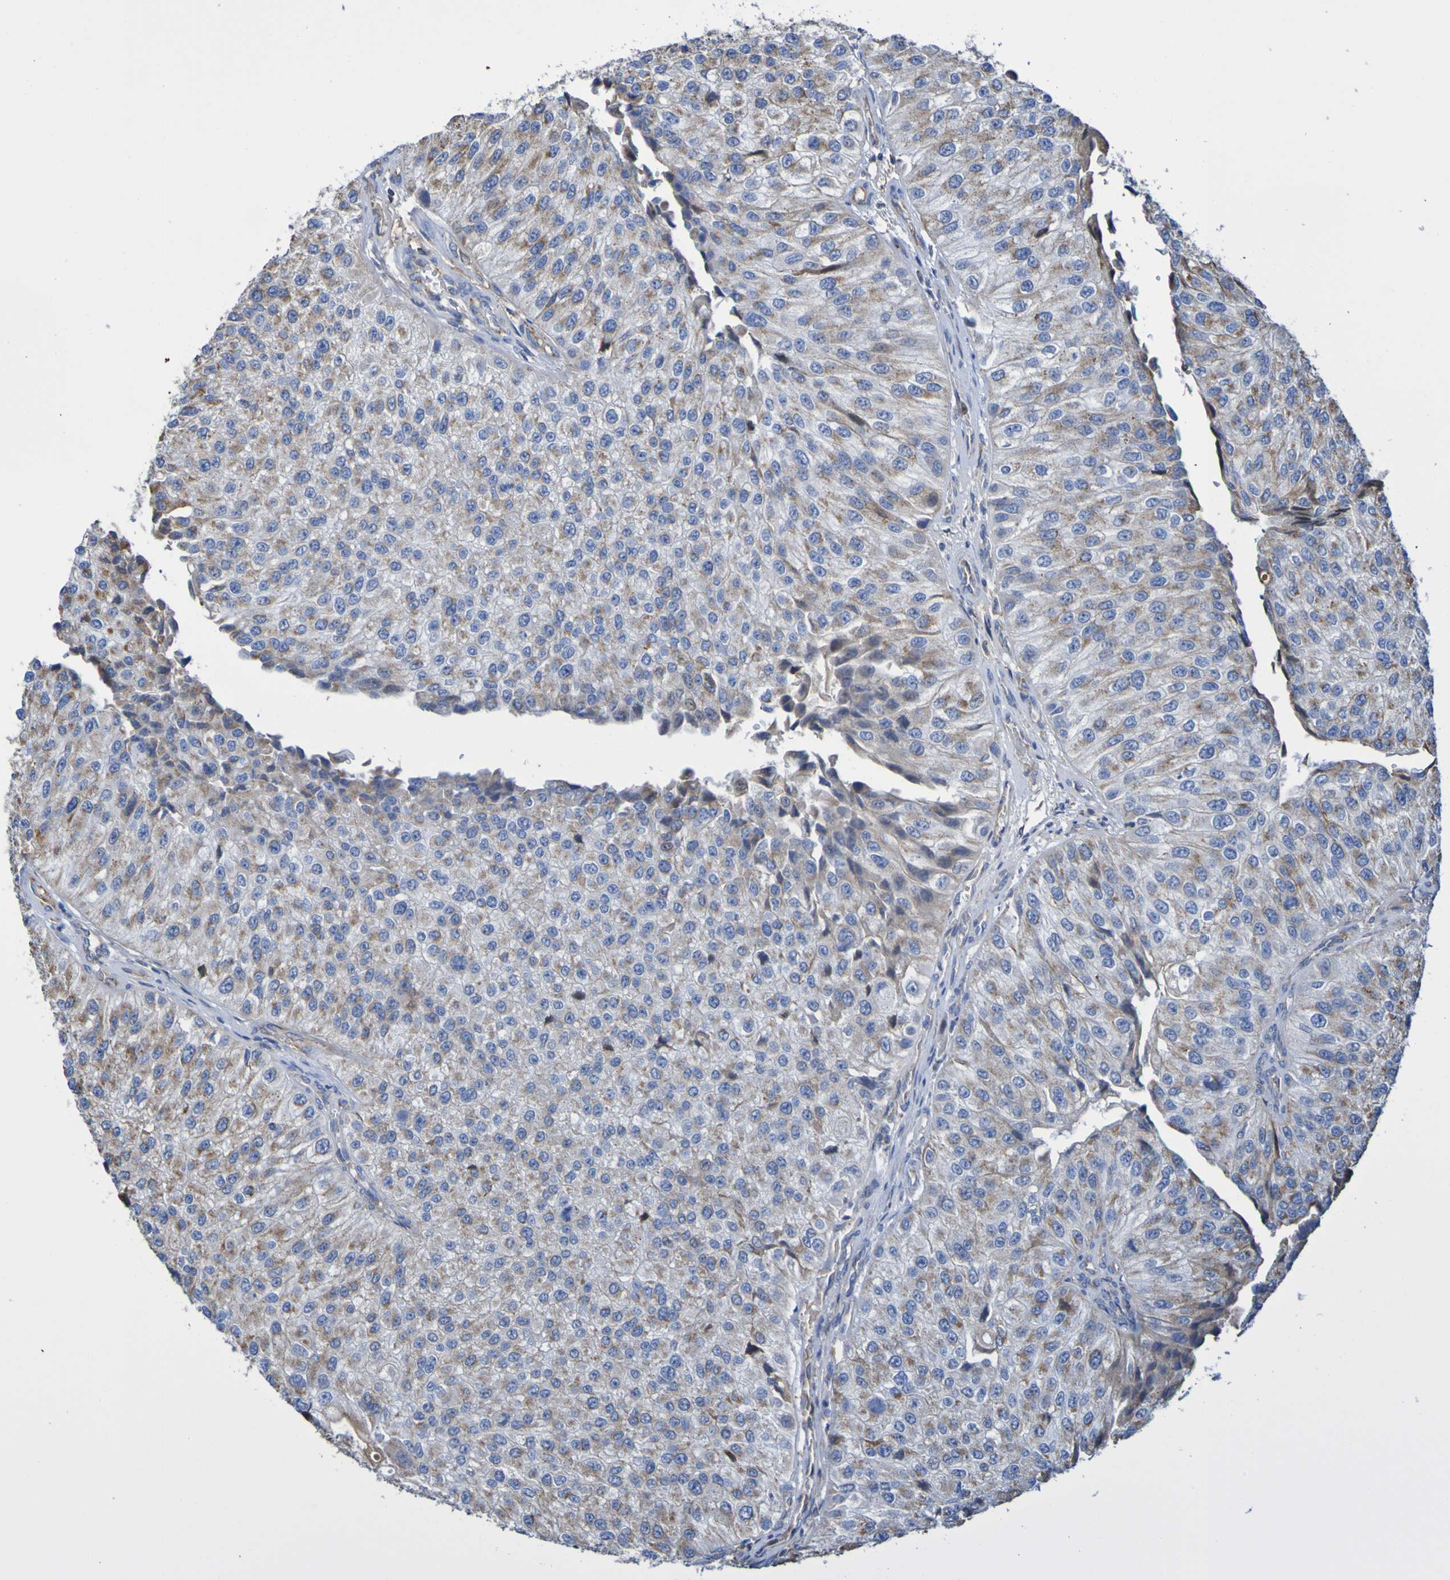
{"staining": {"intensity": "weak", "quantity": ">75%", "location": "cytoplasmic/membranous"}, "tissue": "urothelial cancer", "cell_type": "Tumor cells", "image_type": "cancer", "snomed": [{"axis": "morphology", "description": "Urothelial carcinoma, High grade"}, {"axis": "topography", "description": "Kidney"}, {"axis": "topography", "description": "Urinary bladder"}], "caption": "This is an image of immunohistochemistry (IHC) staining of urothelial carcinoma (high-grade), which shows weak staining in the cytoplasmic/membranous of tumor cells.", "gene": "CNTN2", "patient": {"sex": "male", "age": 77}}